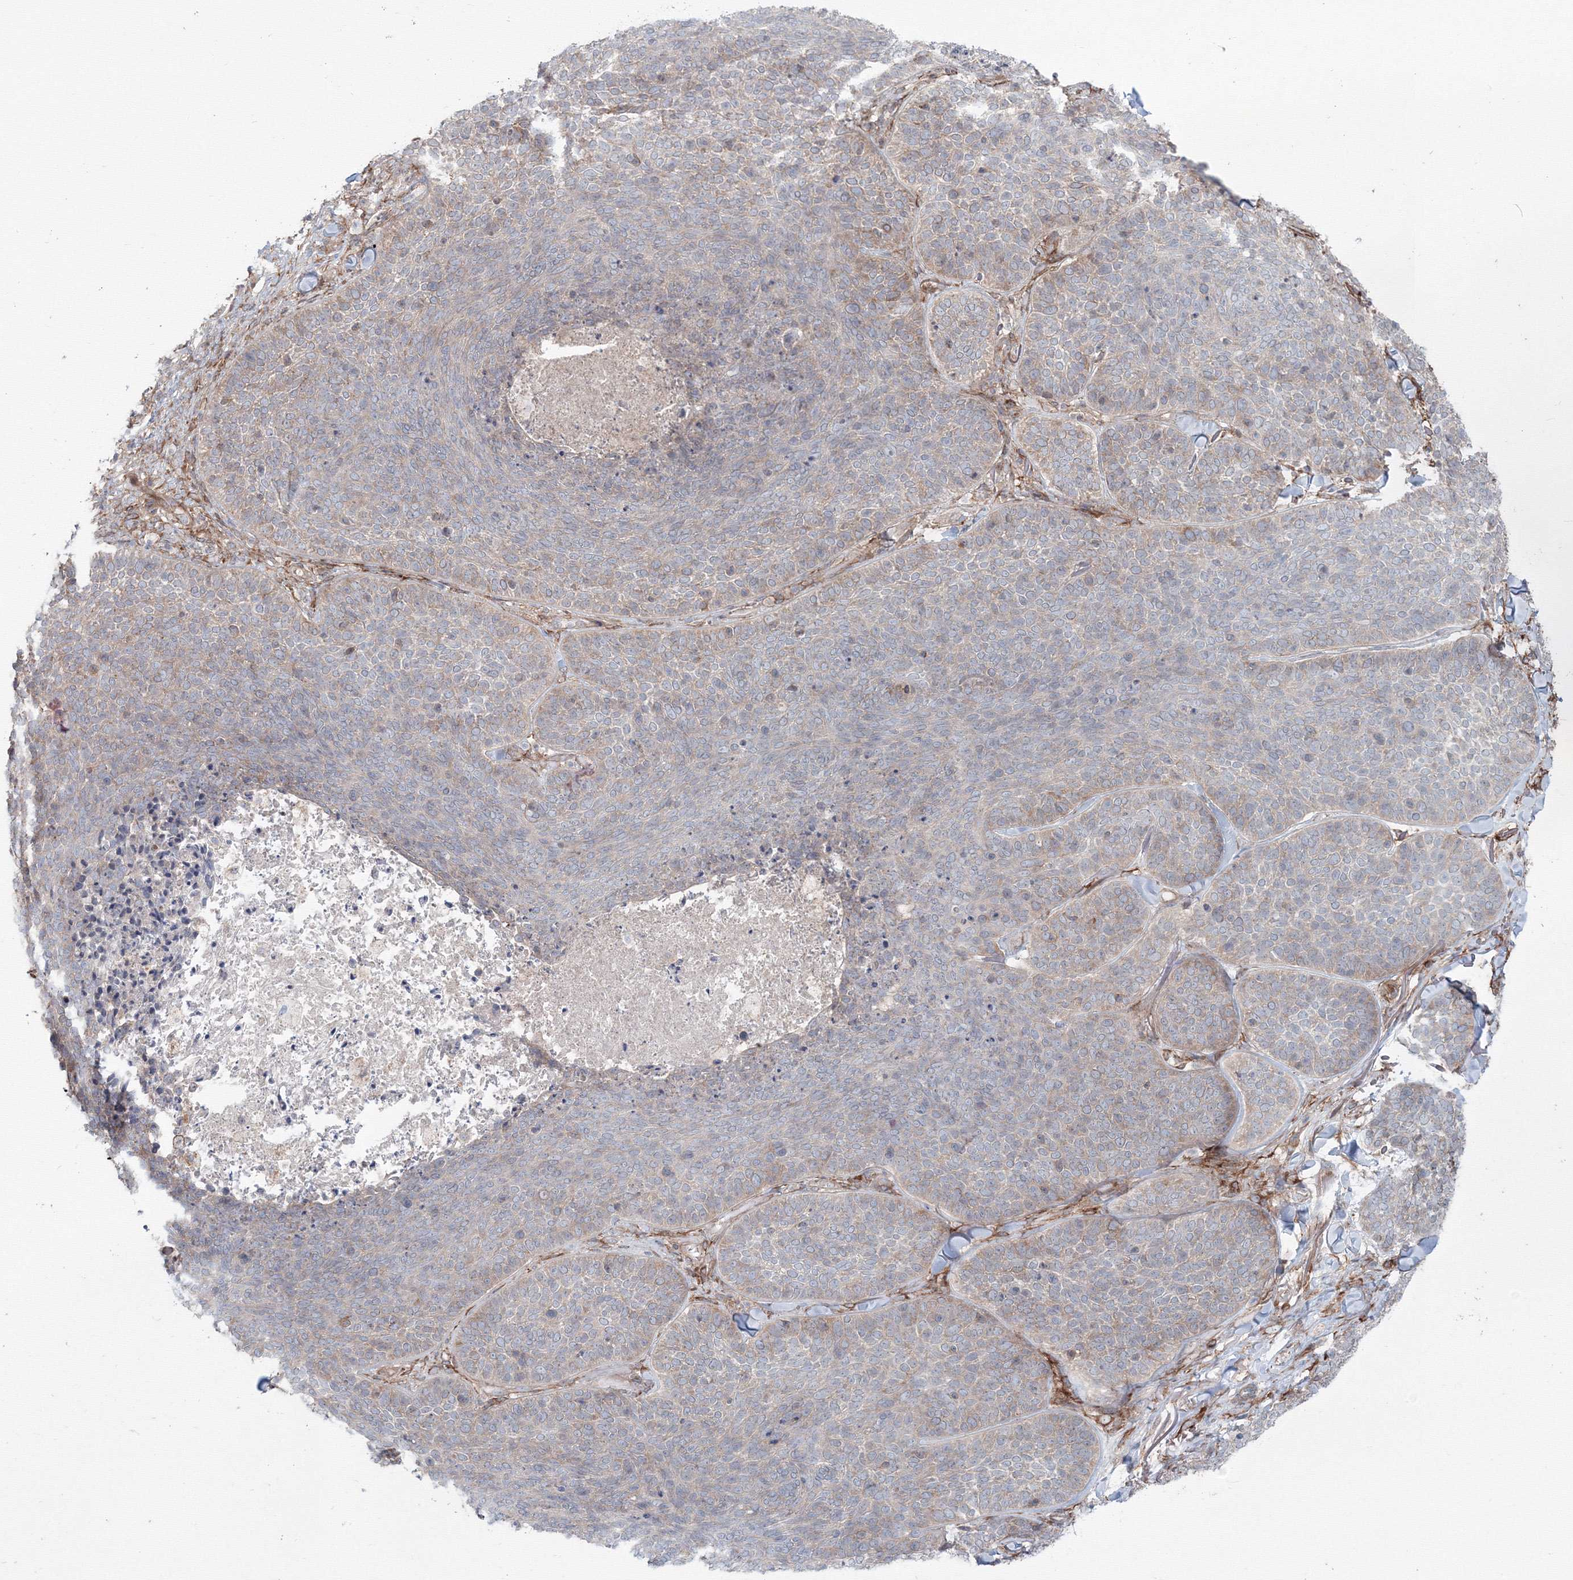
{"staining": {"intensity": "weak", "quantity": "<25%", "location": "cytoplasmic/membranous"}, "tissue": "skin cancer", "cell_type": "Tumor cells", "image_type": "cancer", "snomed": [{"axis": "morphology", "description": "Basal cell carcinoma"}, {"axis": "topography", "description": "Skin"}], "caption": "High power microscopy histopathology image of an immunohistochemistry (IHC) image of skin cancer, revealing no significant positivity in tumor cells. (DAB immunohistochemistry visualized using brightfield microscopy, high magnification).", "gene": "SH3PXD2A", "patient": {"sex": "male", "age": 85}}